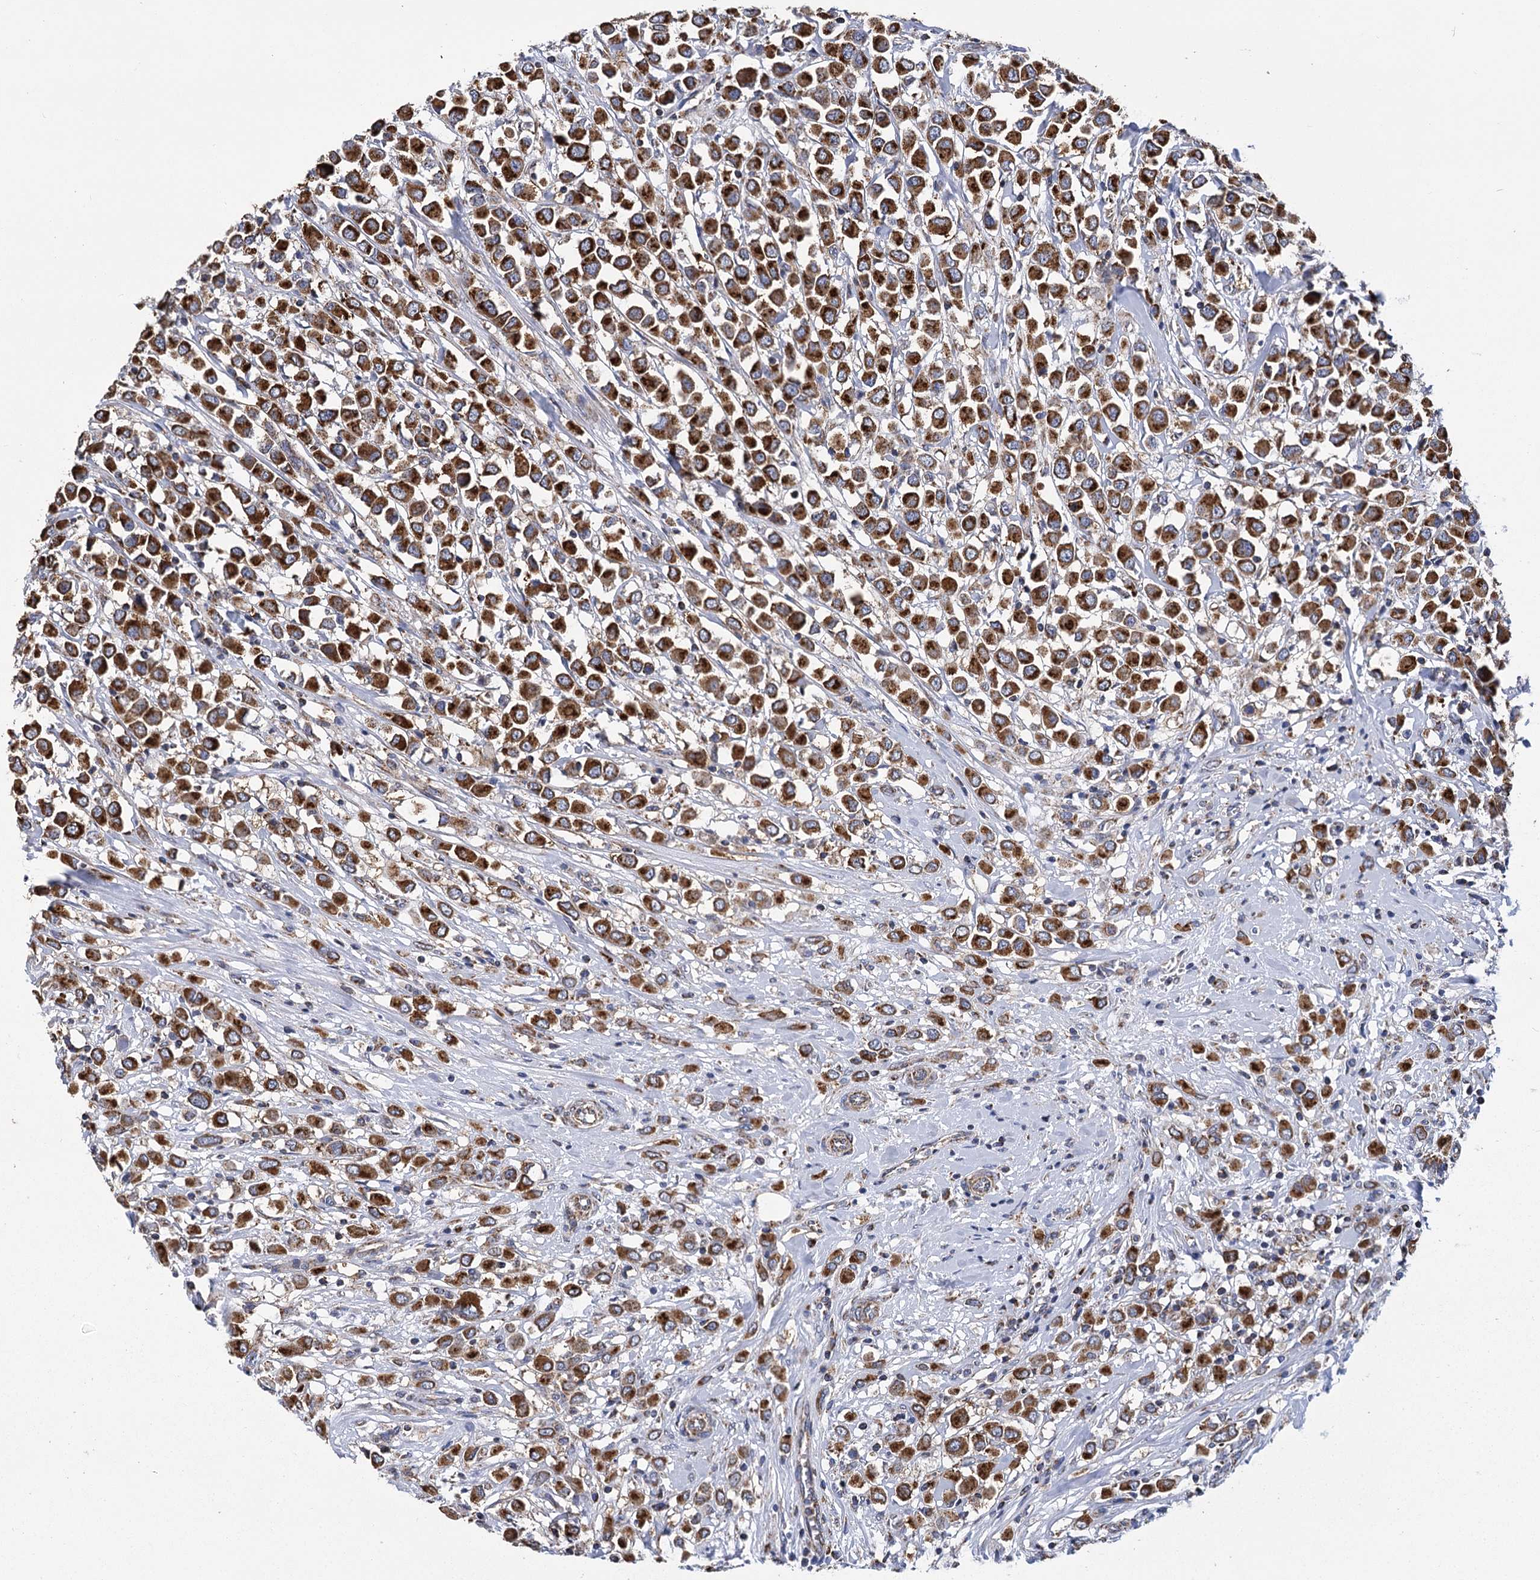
{"staining": {"intensity": "strong", "quantity": ">75%", "location": "cytoplasmic/membranous"}, "tissue": "breast cancer", "cell_type": "Tumor cells", "image_type": "cancer", "snomed": [{"axis": "morphology", "description": "Duct carcinoma"}, {"axis": "topography", "description": "Breast"}], "caption": "This is a micrograph of immunohistochemistry staining of breast cancer (infiltrating ductal carcinoma), which shows strong expression in the cytoplasmic/membranous of tumor cells.", "gene": "CCDC73", "patient": {"sex": "female", "age": 61}}